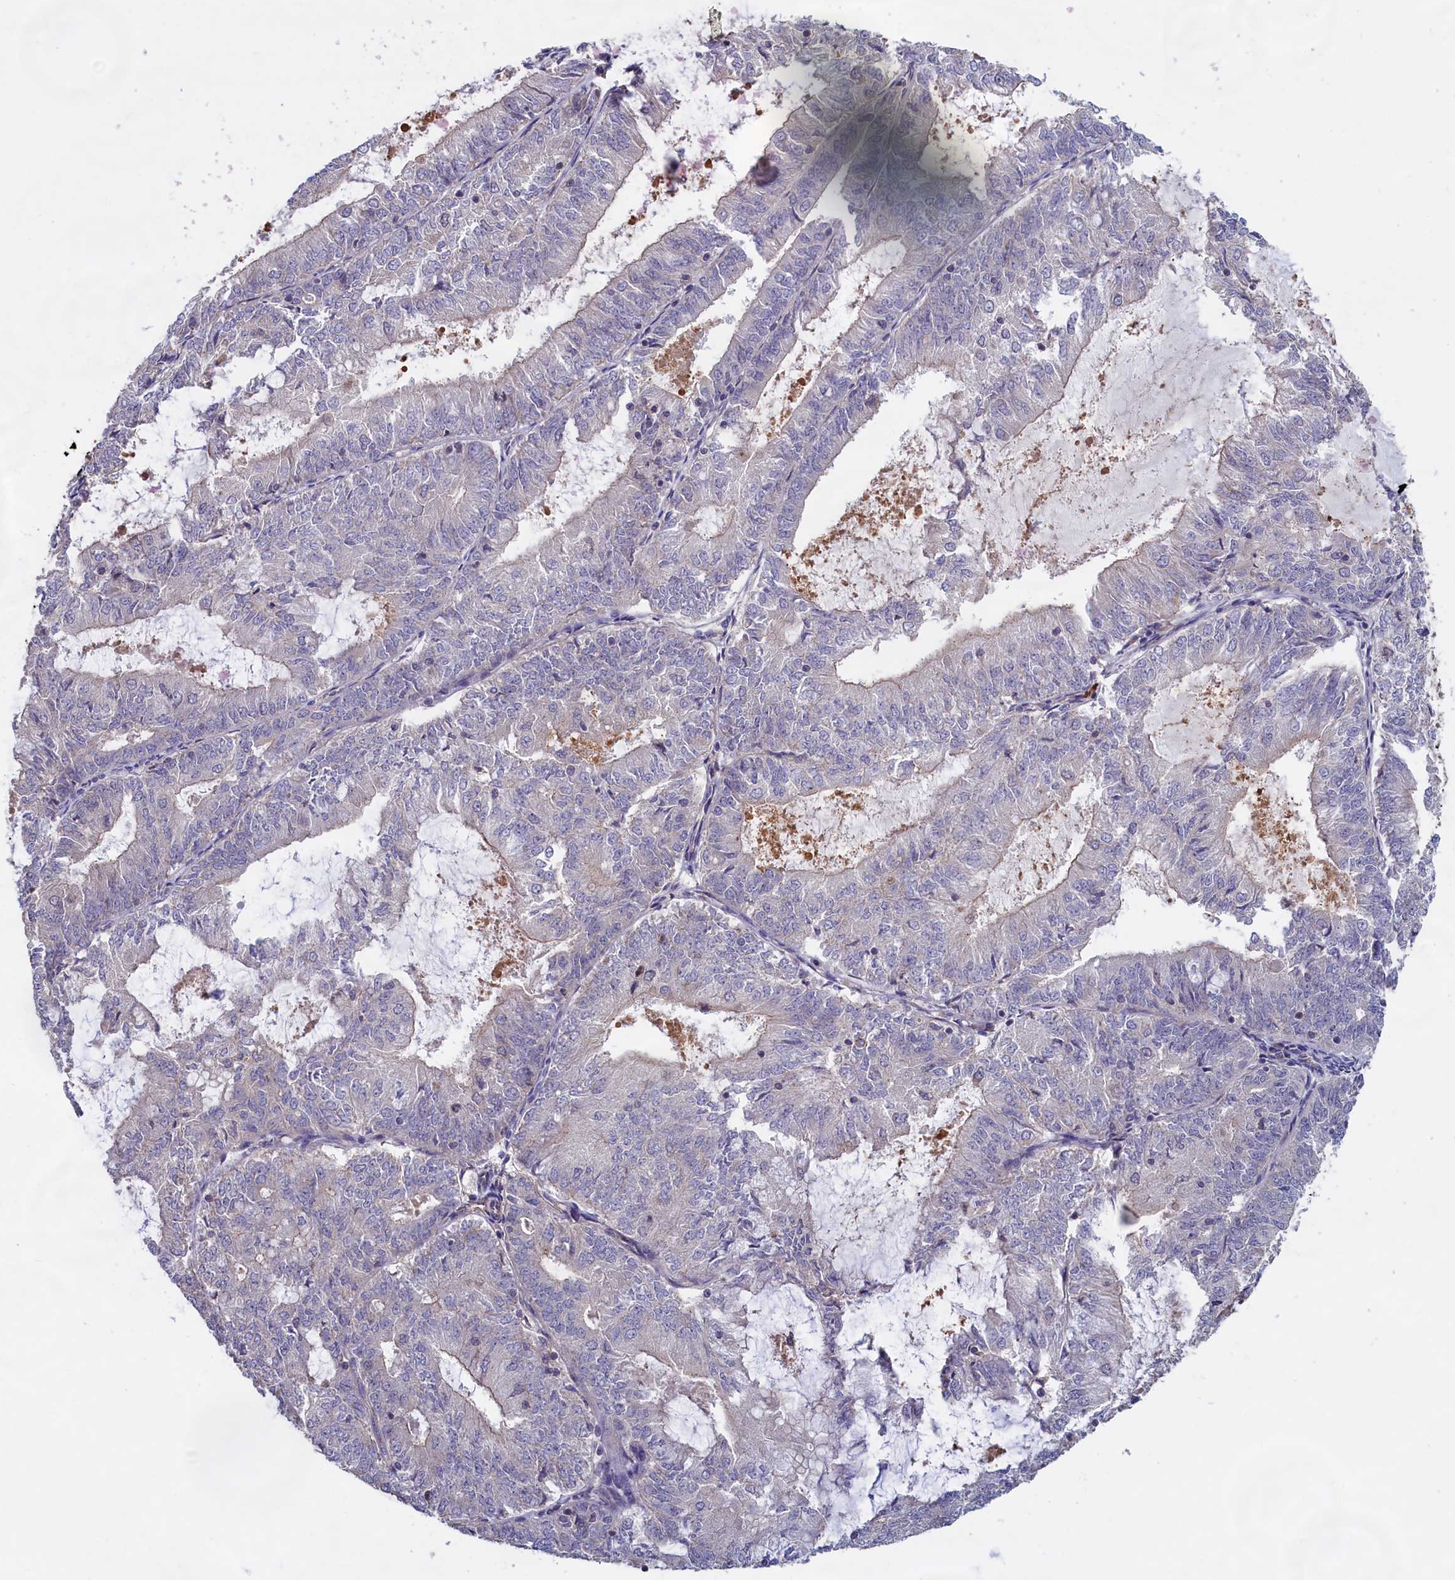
{"staining": {"intensity": "weak", "quantity": "<25%", "location": "cytoplasmic/membranous"}, "tissue": "endometrial cancer", "cell_type": "Tumor cells", "image_type": "cancer", "snomed": [{"axis": "morphology", "description": "Adenocarcinoma, NOS"}, {"axis": "topography", "description": "Endometrium"}], "caption": "The immunohistochemistry (IHC) photomicrograph has no significant staining in tumor cells of endometrial adenocarcinoma tissue.", "gene": "ANKRD2", "patient": {"sex": "female", "age": 57}}